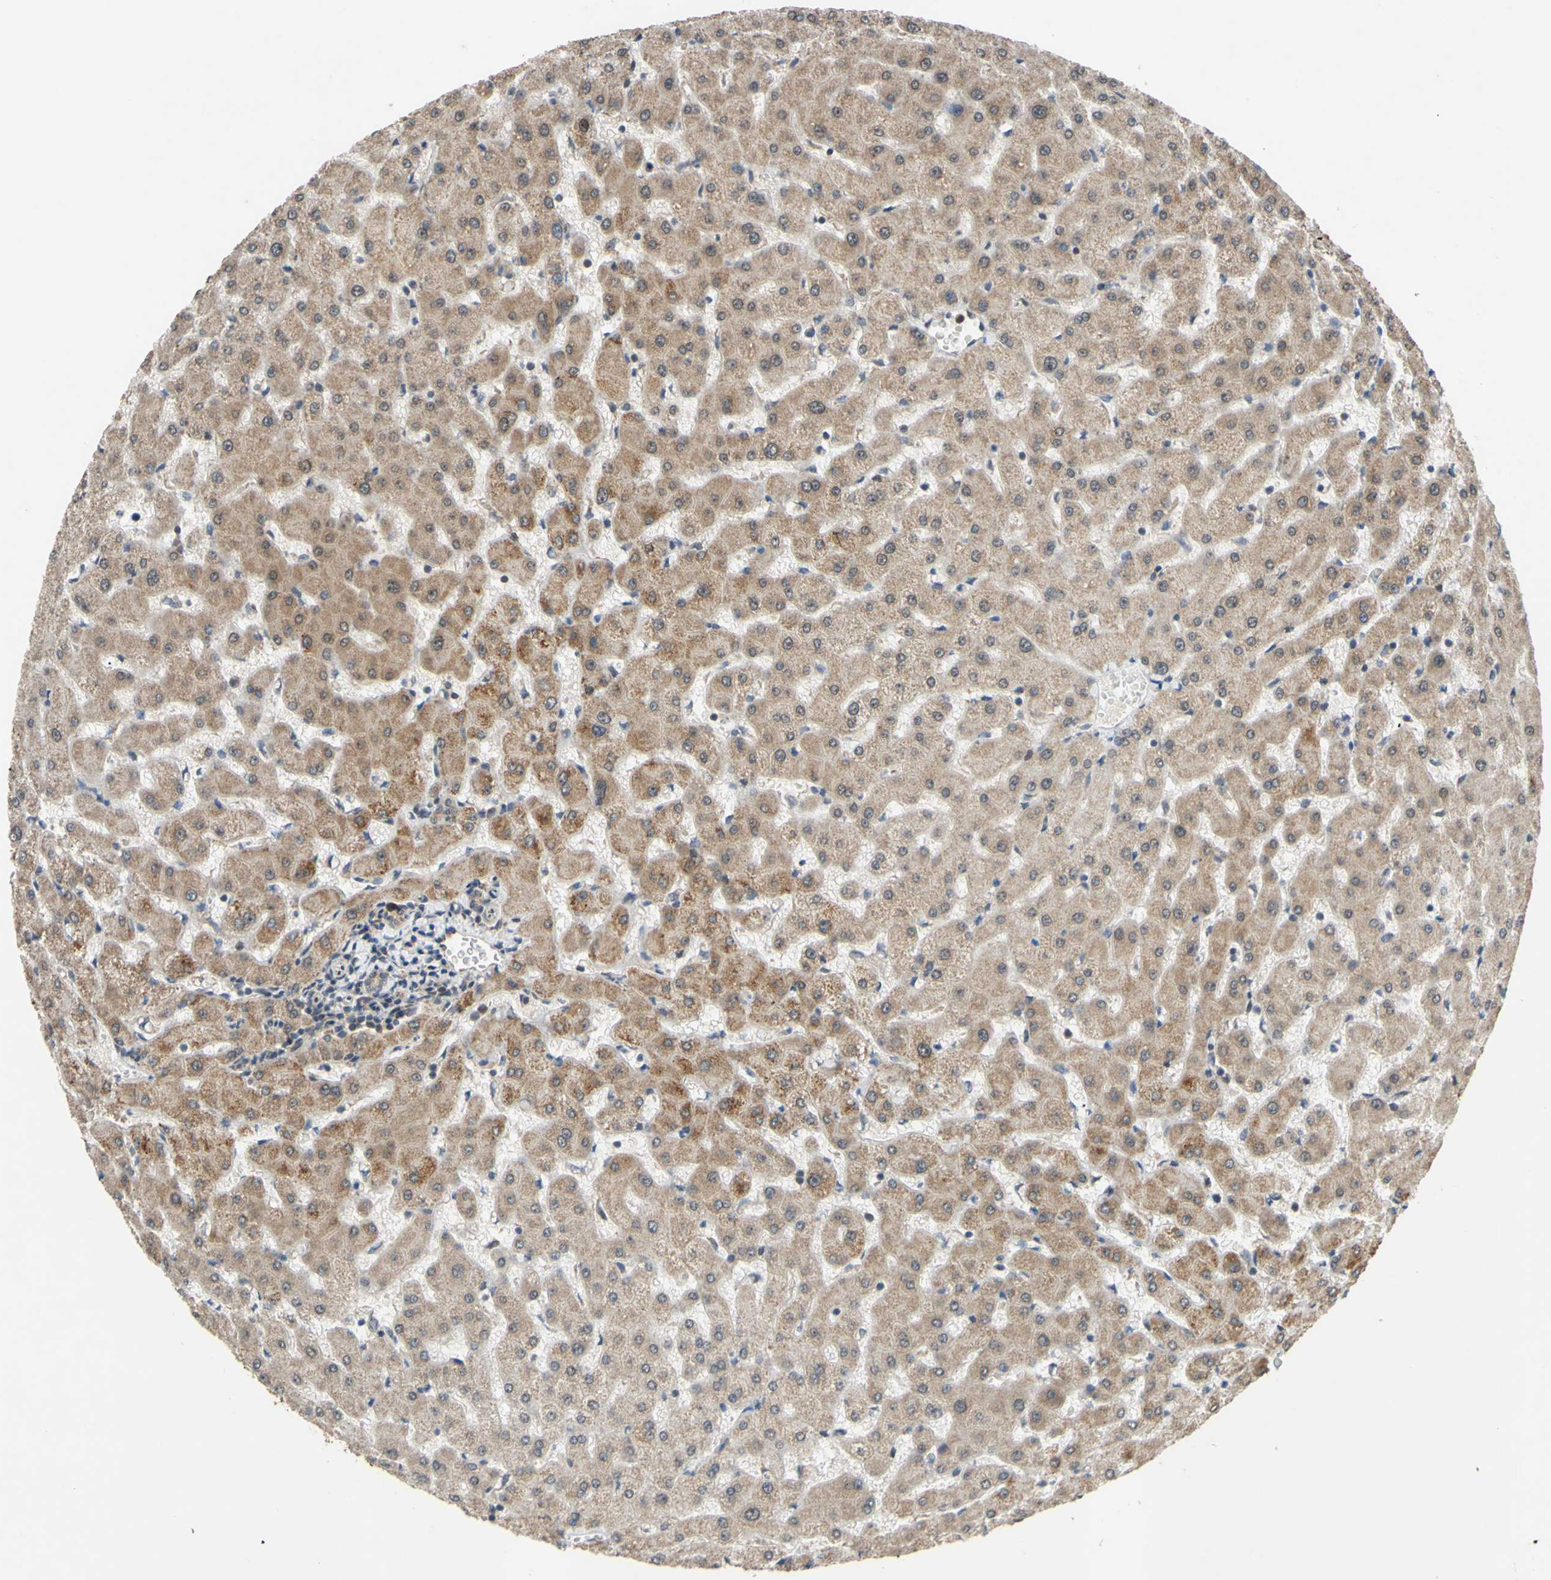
{"staining": {"intensity": "moderate", "quantity": ">75%", "location": "cytoplasmic/membranous"}, "tissue": "liver", "cell_type": "Cholangiocytes", "image_type": "normal", "snomed": [{"axis": "morphology", "description": "Normal tissue, NOS"}, {"axis": "topography", "description": "Liver"}], "caption": "The histopathology image exhibits staining of normal liver, revealing moderate cytoplasmic/membranous protein positivity (brown color) within cholangiocytes.", "gene": "CD164", "patient": {"sex": "female", "age": 63}}